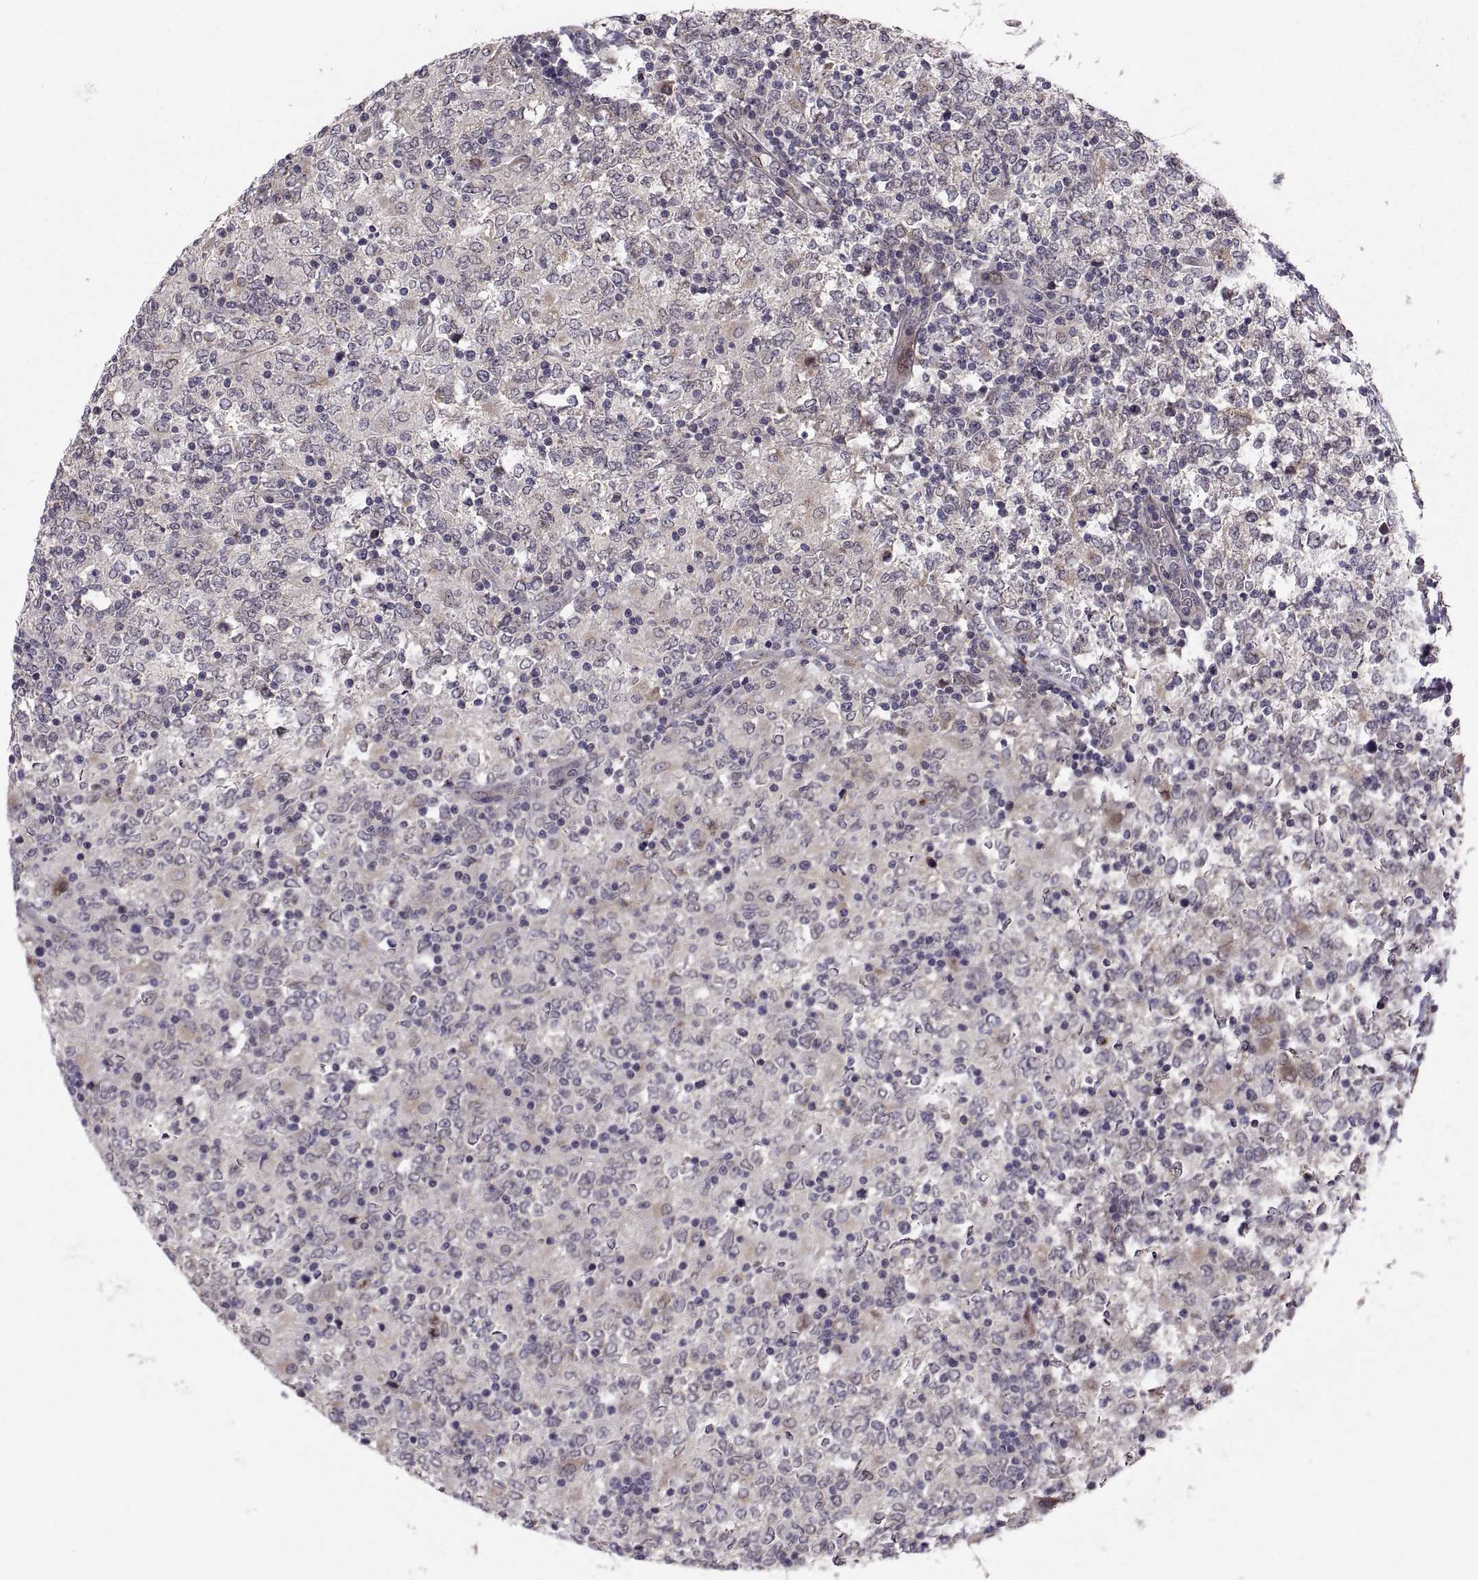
{"staining": {"intensity": "negative", "quantity": "none", "location": "none"}, "tissue": "lymphoma", "cell_type": "Tumor cells", "image_type": "cancer", "snomed": [{"axis": "morphology", "description": "Malignant lymphoma, non-Hodgkin's type, High grade"}, {"axis": "topography", "description": "Lymph node"}], "caption": "DAB (3,3'-diaminobenzidine) immunohistochemical staining of human lymphoma displays no significant staining in tumor cells.", "gene": "TESC", "patient": {"sex": "female", "age": 84}}